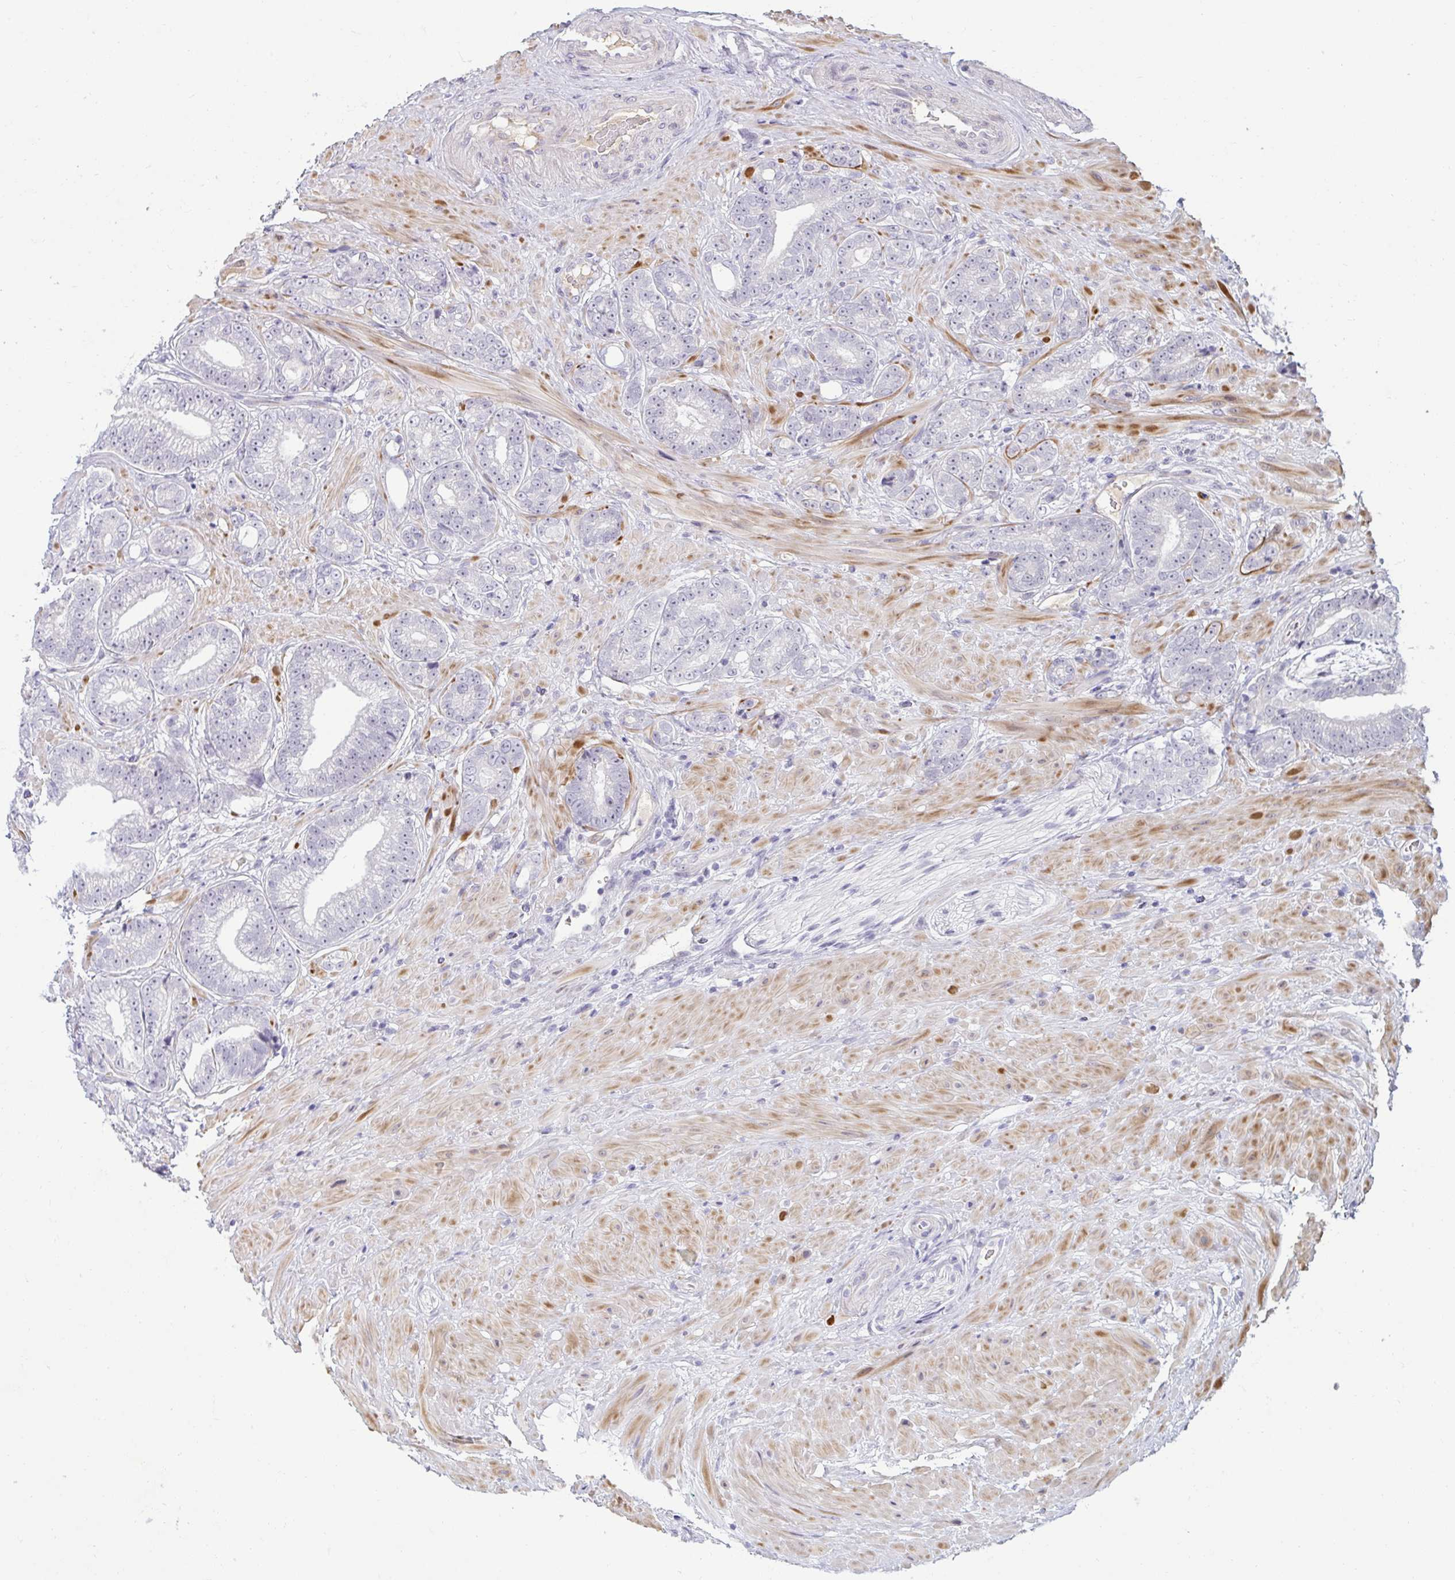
{"staining": {"intensity": "negative", "quantity": "none", "location": "none"}, "tissue": "prostate cancer", "cell_type": "Tumor cells", "image_type": "cancer", "snomed": [{"axis": "morphology", "description": "Adenocarcinoma, Low grade"}, {"axis": "topography", "description": "Prostate"}], "caption": "Prostate cancer was stained to show a protein in brown. There is no significant positivity in tumor cells.", "gene": "RNASEH1", "patient": {"sex": "male", "age": 61}}